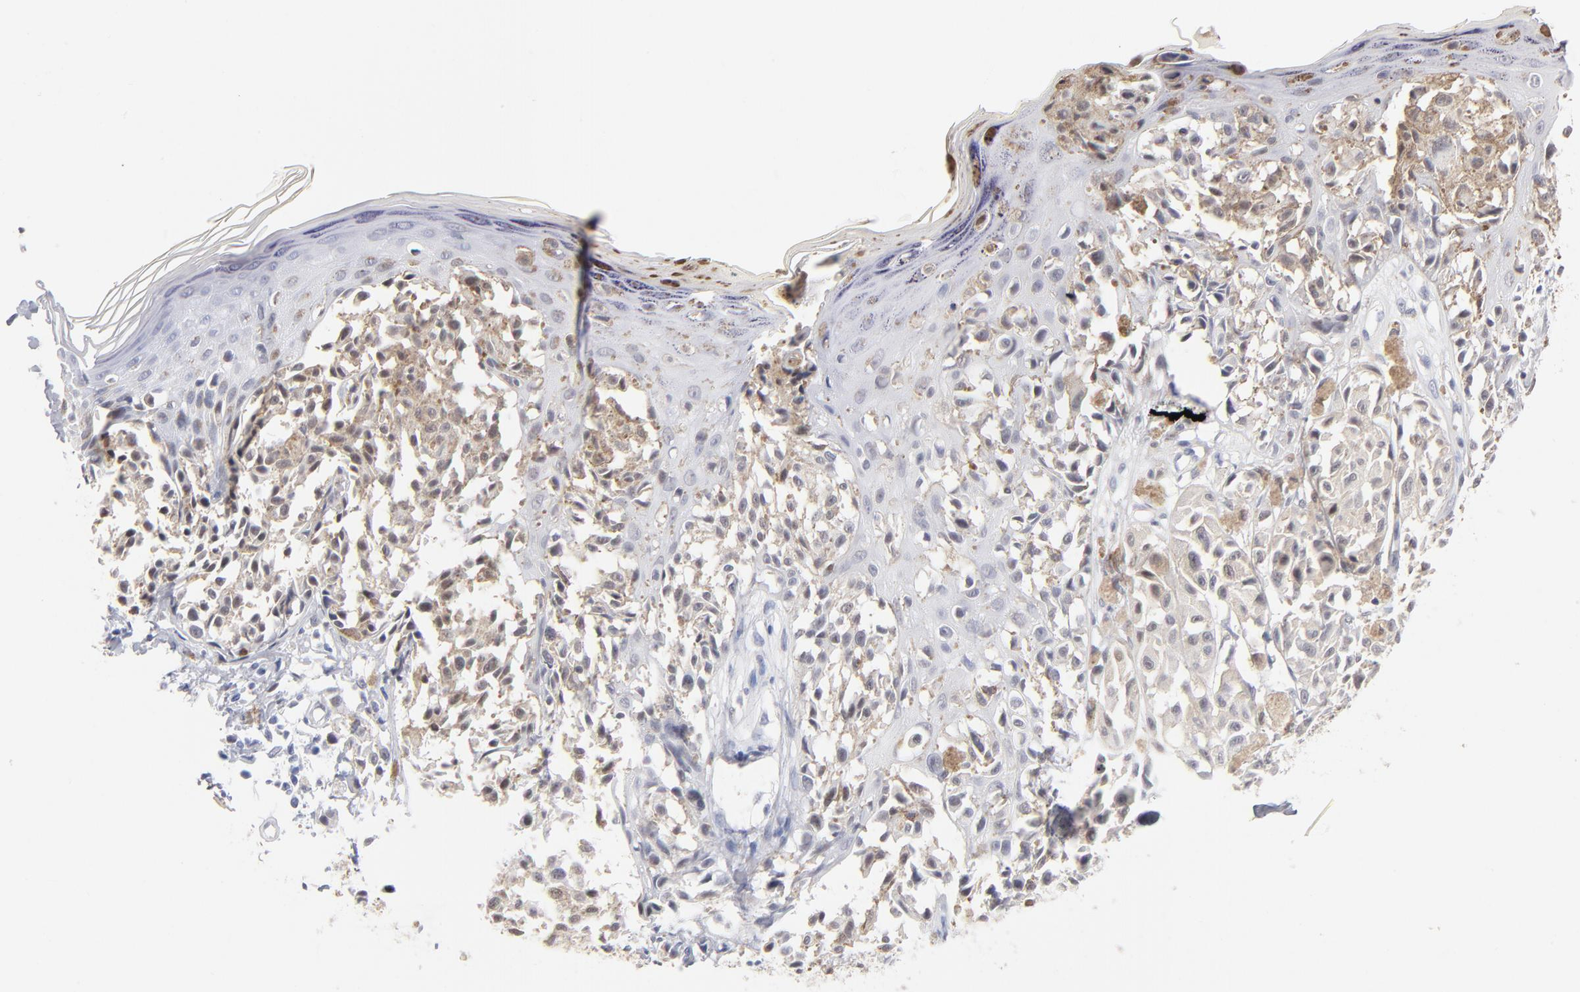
{"staining": {"intensity": "negative", "quantity": "none", "location": "none"}, "tissue": "melanoma", "cell_type": "Tumor cells", "image_type": "cancer", "snomed": [{"axis": "morphology", "description": "Malignant melanoma, NOS"}, {"axis": "topography", "description": "Skin"}], "caption": "There is no significant expression in tumor cells of malignant melanoma. Brightfield microscopy of IHC stained with DAB (3,3'-diaminobenzidine) (brown) and hematoxylin (blue), captured at high magnification.", "gene": "KHNYN", "patient": {"sex": "female", "age": 38}}